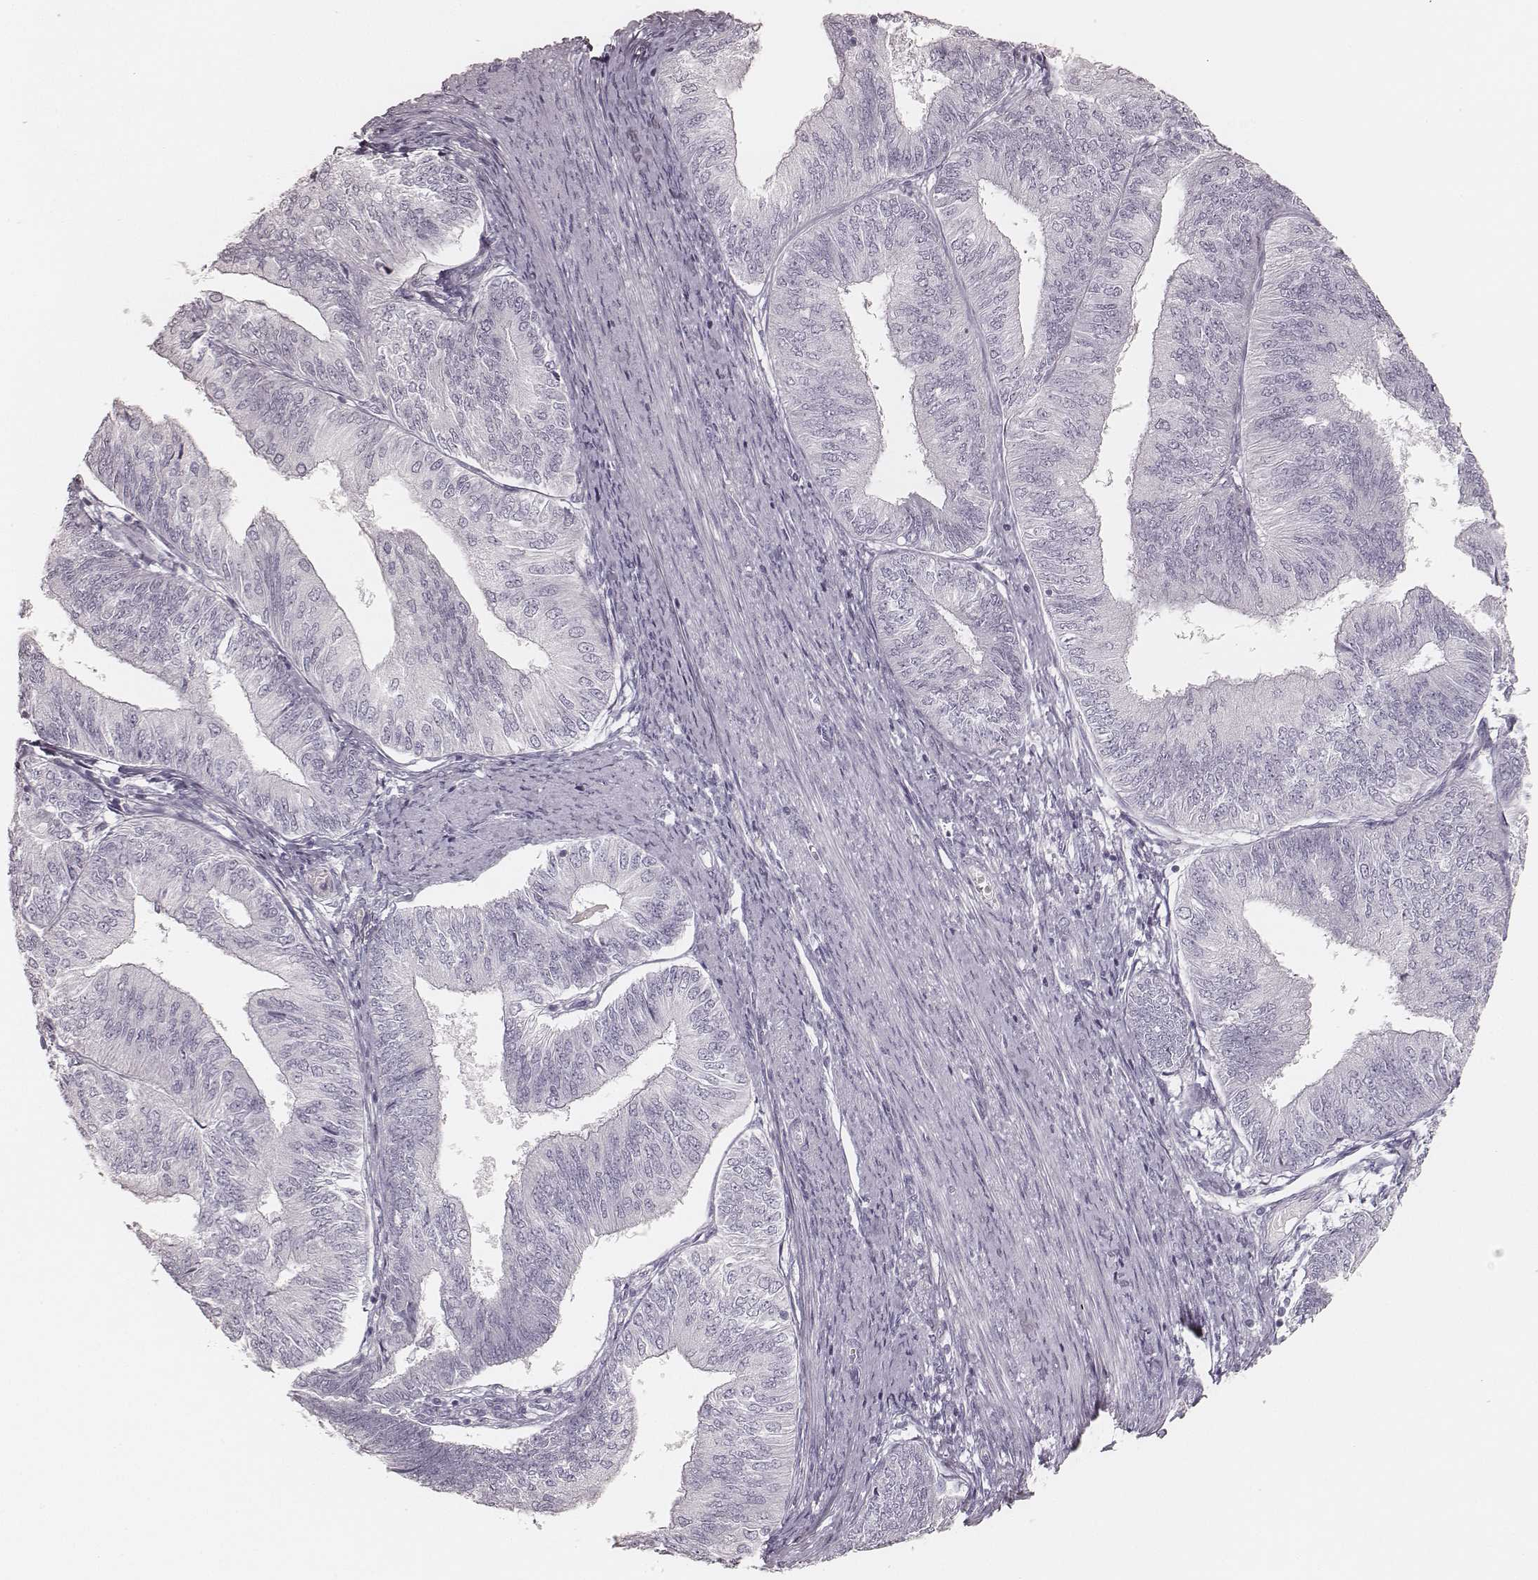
{"staining": {"intensity": "negative", "quantity": "none", "location": "none"}, "tissue": "endometrial cancer", "cell_type": "Tumor cells", "image_type": "cancer", "snomed": [{"axis": "morphology", "description": "Adenocarcinoma, NOS"}, {"axis": "topography", "description": "Endometrium"}], "caption": "This micrograph is of endometrial cancer (adenocarcinoma) stained with immunohistochemistry to label a protein in brown with the nuclei are counter-stained blue. There is no expression in tumor cells.", "gene": "KRT82", "patient": {"sex": "female", "age": 58}}